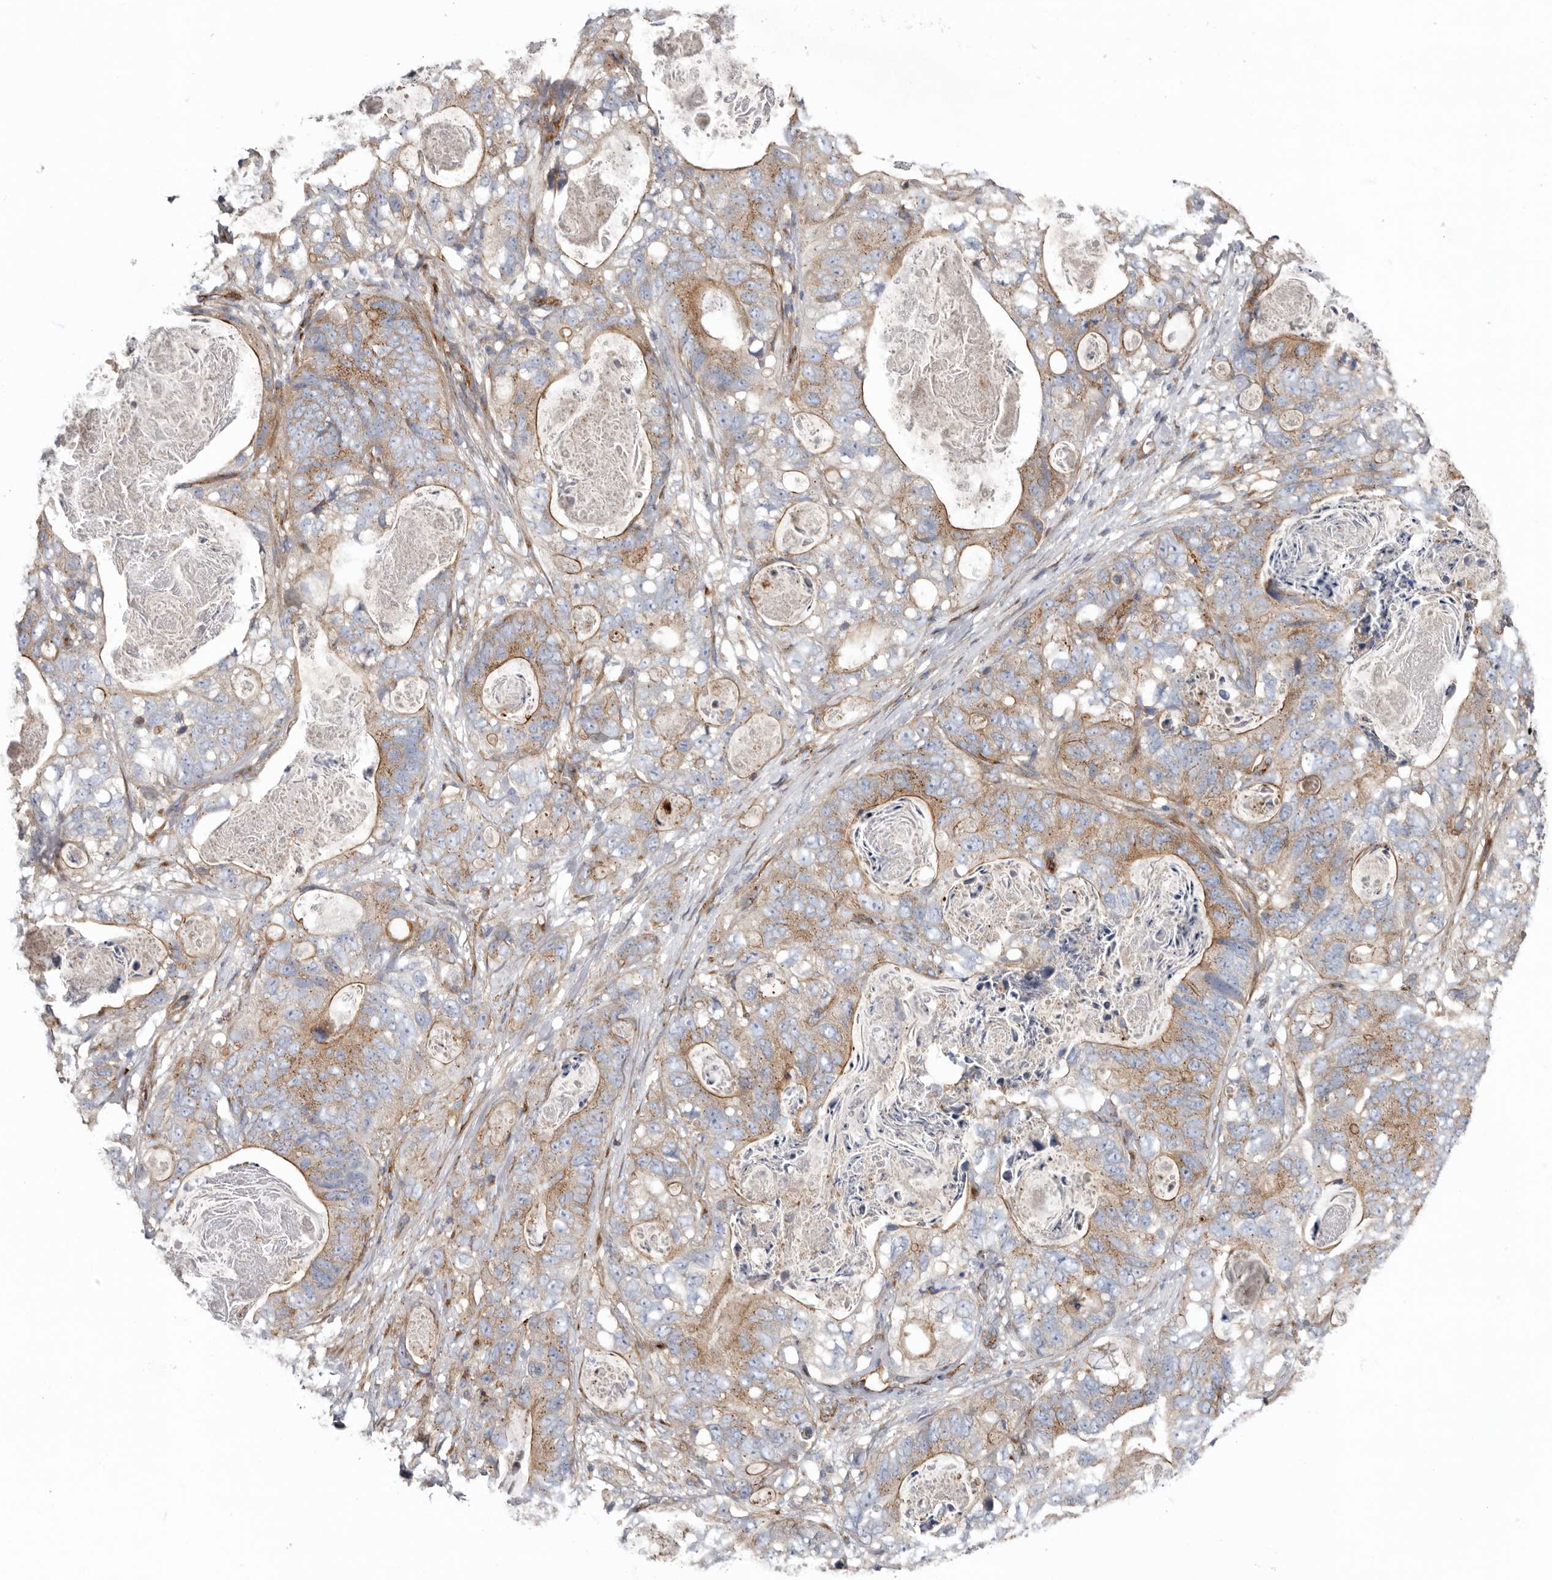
{"staining": {"intensity": "moderate", "quantity": ">75%", "location": "cytoplasmic/membranous"}, "tissue": "stomach cancer", "cell_type": "Tumor cells", "image_type": "cancer", "snomed": [{"axis": "morphology", "description": "Normal tissue, NOS"}, {"axis": "morphology", "description": "Adenocarcinoma, NOS"}, {"axis": "topography", "description": "Stomach"}], "caption": "Stomach cancer (adenocarcinoma) stained with a protein marker reveals moderate staining in tumor cells.", "gene": "LUZP1", "patient": {"sex": "female", "age": 89}}